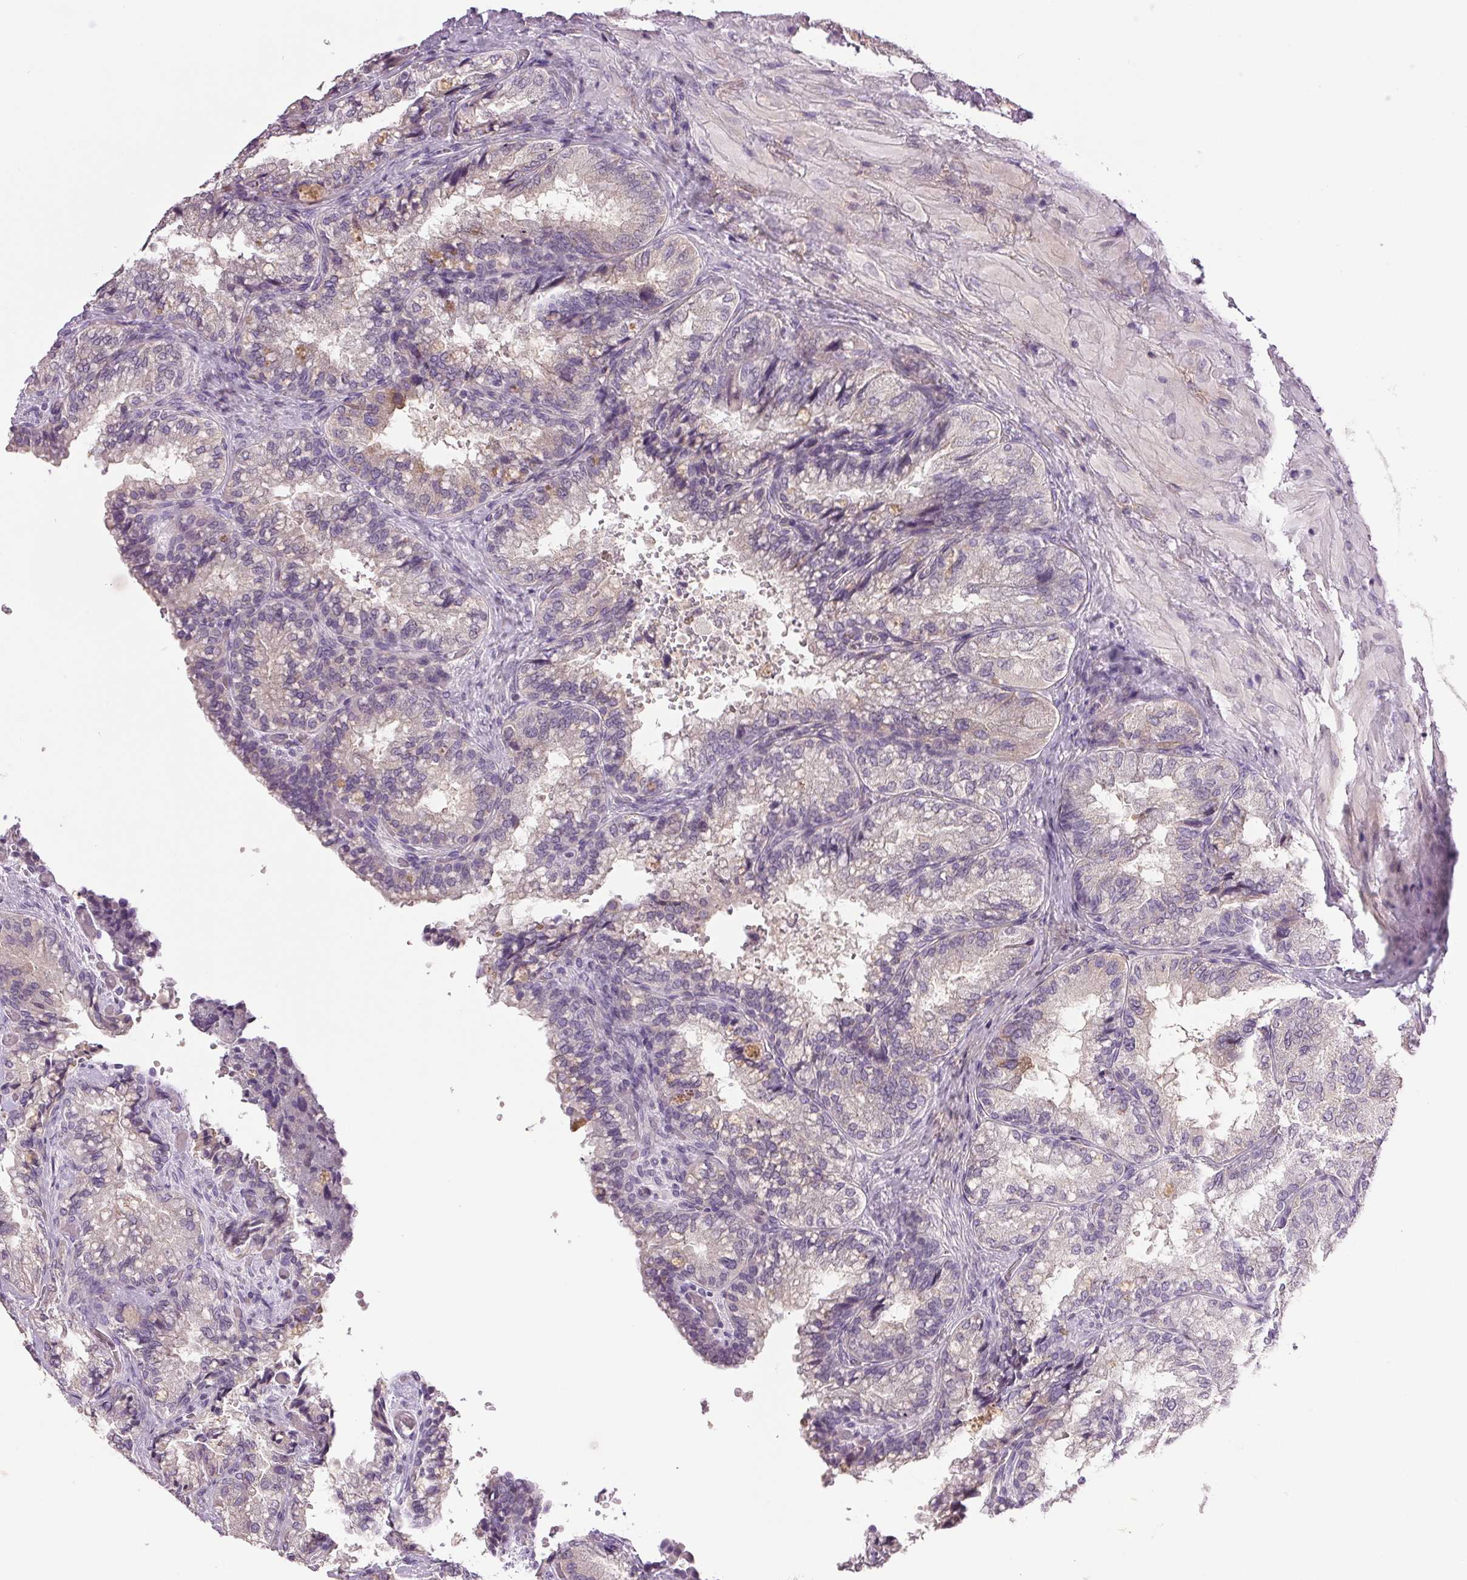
{"staining": {"intensity": "moderate", "quantity": "<25%", "location": "cytoplasmic/membranous"}, "tissue": "seminal vesicle", "cell_type": "Glandular cells", "image_type": "normal", "snomed": [{"axis": "morphology", "description": "Normal tissue, NOS"}, {"axis": "topography", "description": "Seminal veicle"}], "caption": "Immunohistochemistry (IHC) histopathology image of normal human seminal vesicle stained for a protein (brown), which shows low levels of moderate cytoplasmic/membranous staining in approximately <25% of glandular cells.", "gene": "PLCB1", "patient": {"sex": "male", "age": 57}}